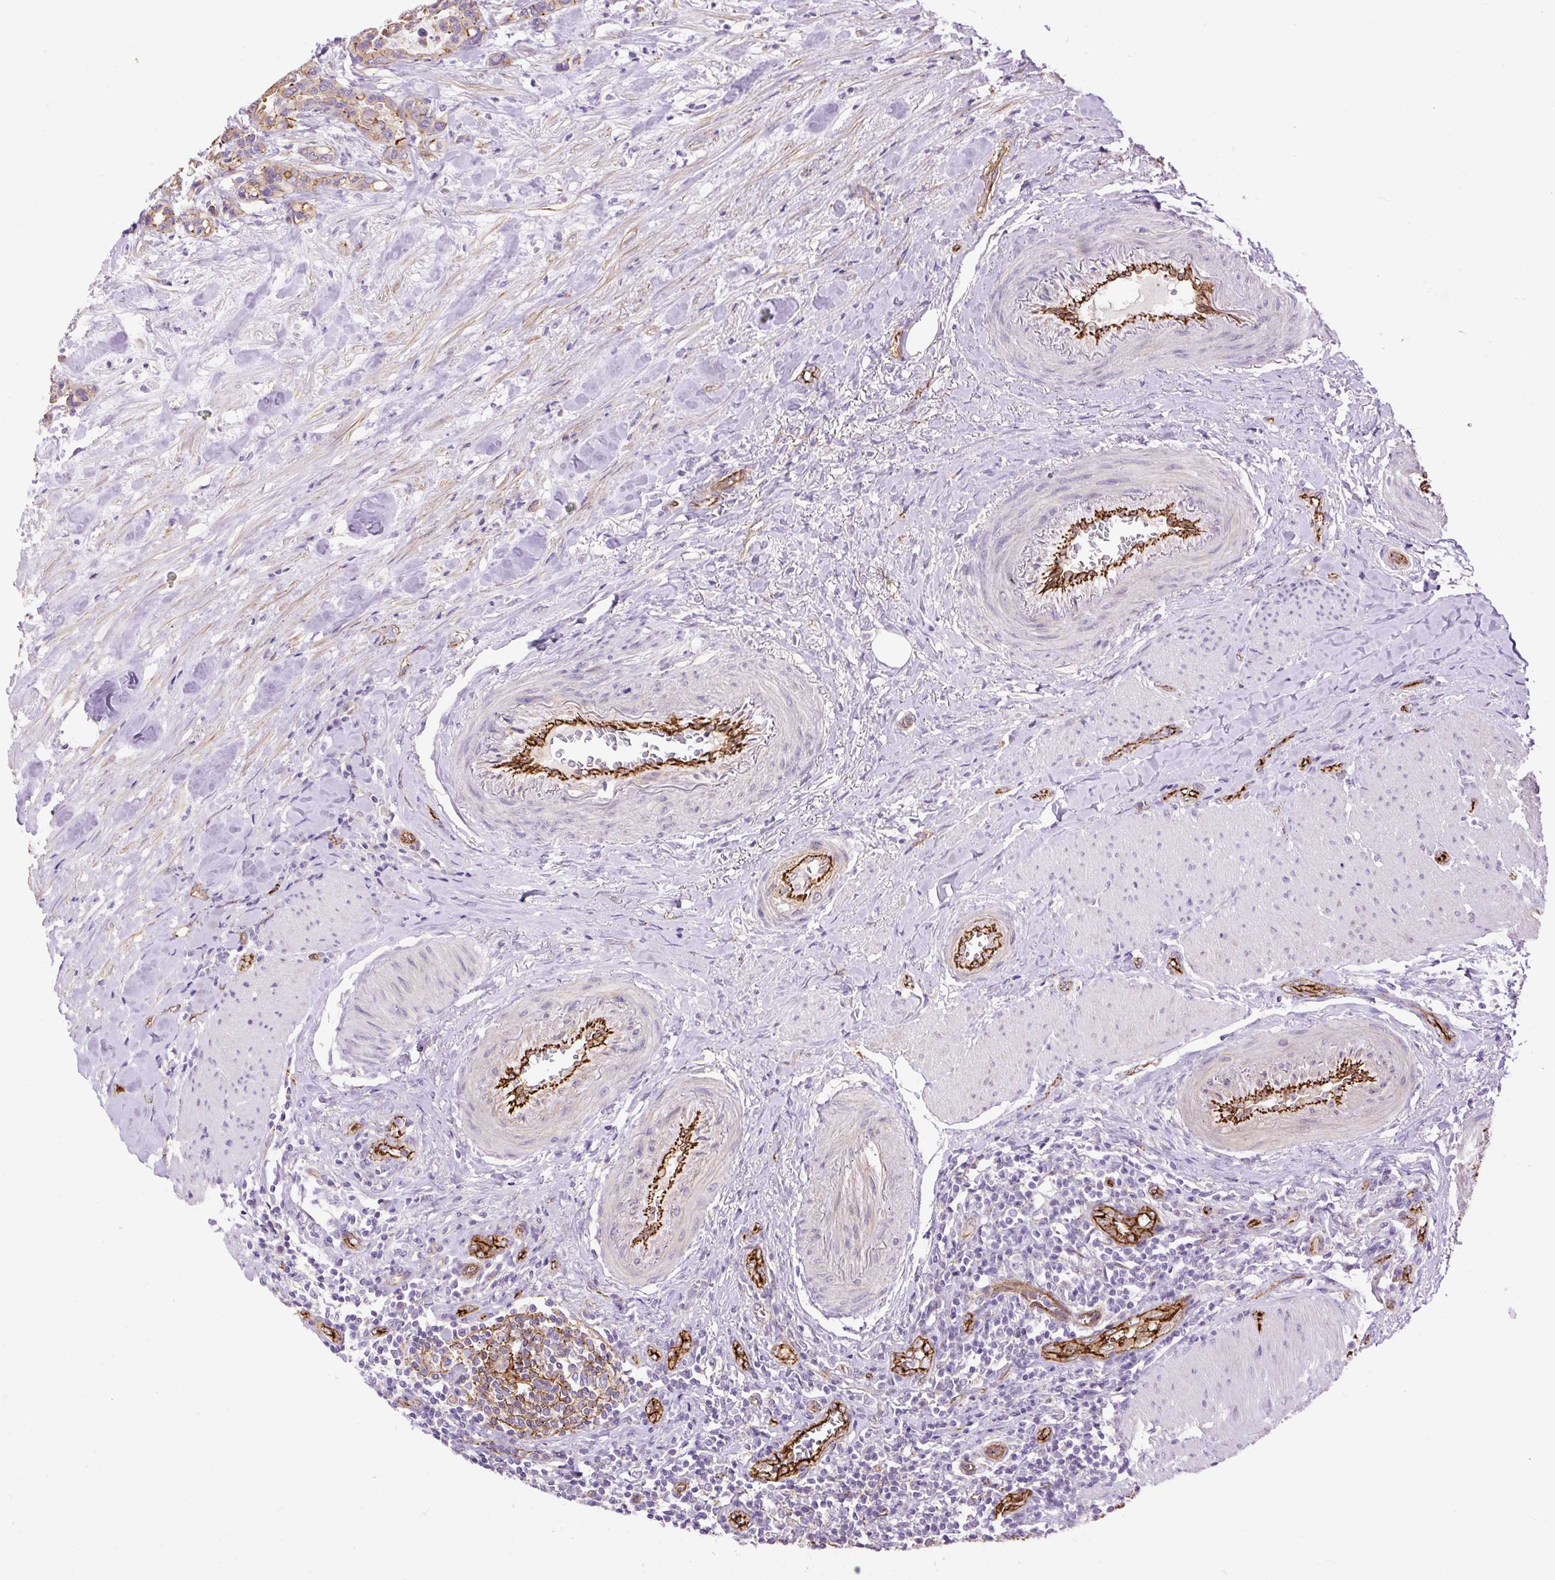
{"staining": {"intensity": "moderate", "quantity": "25%-75%", "location": "cytoplasmic/membranous"}, "tissue": "colorectal cancer", "cell_type": "Tumor cells", "image_type": "cancer", "snomed": [{"axis": "morphology", "description": "Adenocarcinoma, NOS"}, {"axis": "topography", "description": "Colon"}], "caption": "Brown immunohistochemical staining in colorectal adenocarcinoma shows moderate cytoplasmic/membranous staining in about 25%-75% of tumor cells. The staining was performed using DAB, with brown indicating positive protein expression. Nuclei are stained blue with hematoxylin.", "gene": "MAGEB16", "patient": {"sex": "male", "age": 82}}